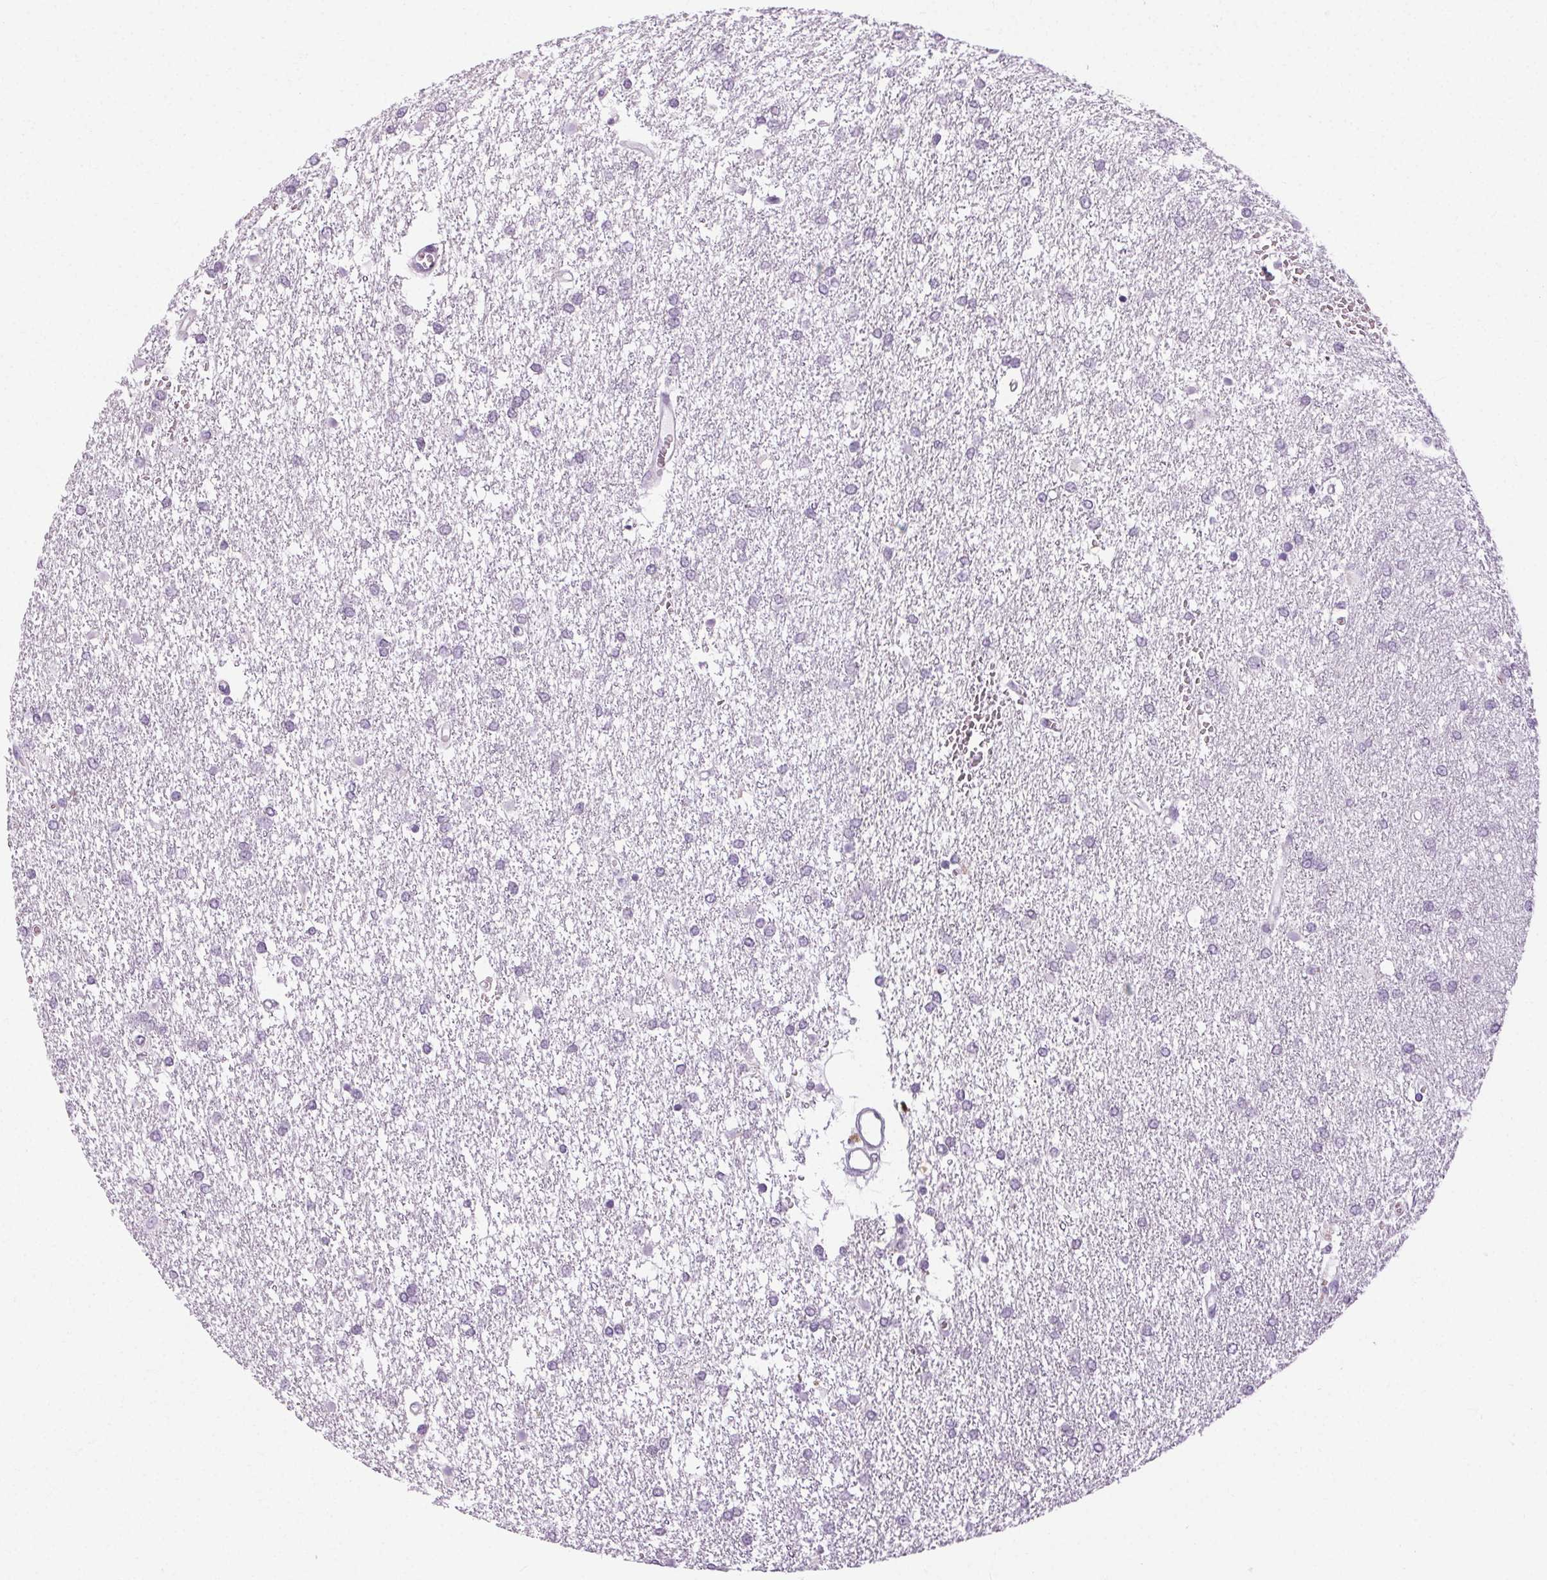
{"staining": {"intensity": "negative", "quantity": "none", "location": "none"}, "tissue": "glioma", "cell_type": "Tumor cells", "image_type": "cancer", "snomed": [{"axis": "morphology", "description": "Glioma, malignant, High grade"}, {"axis": "topography", "description": "Brain"}], "caption": "An image of glioma stained for a protein displays no brown staining in tumor cells.", "gene": "POMC", "patient": {"sex": "female", "age": 61}}